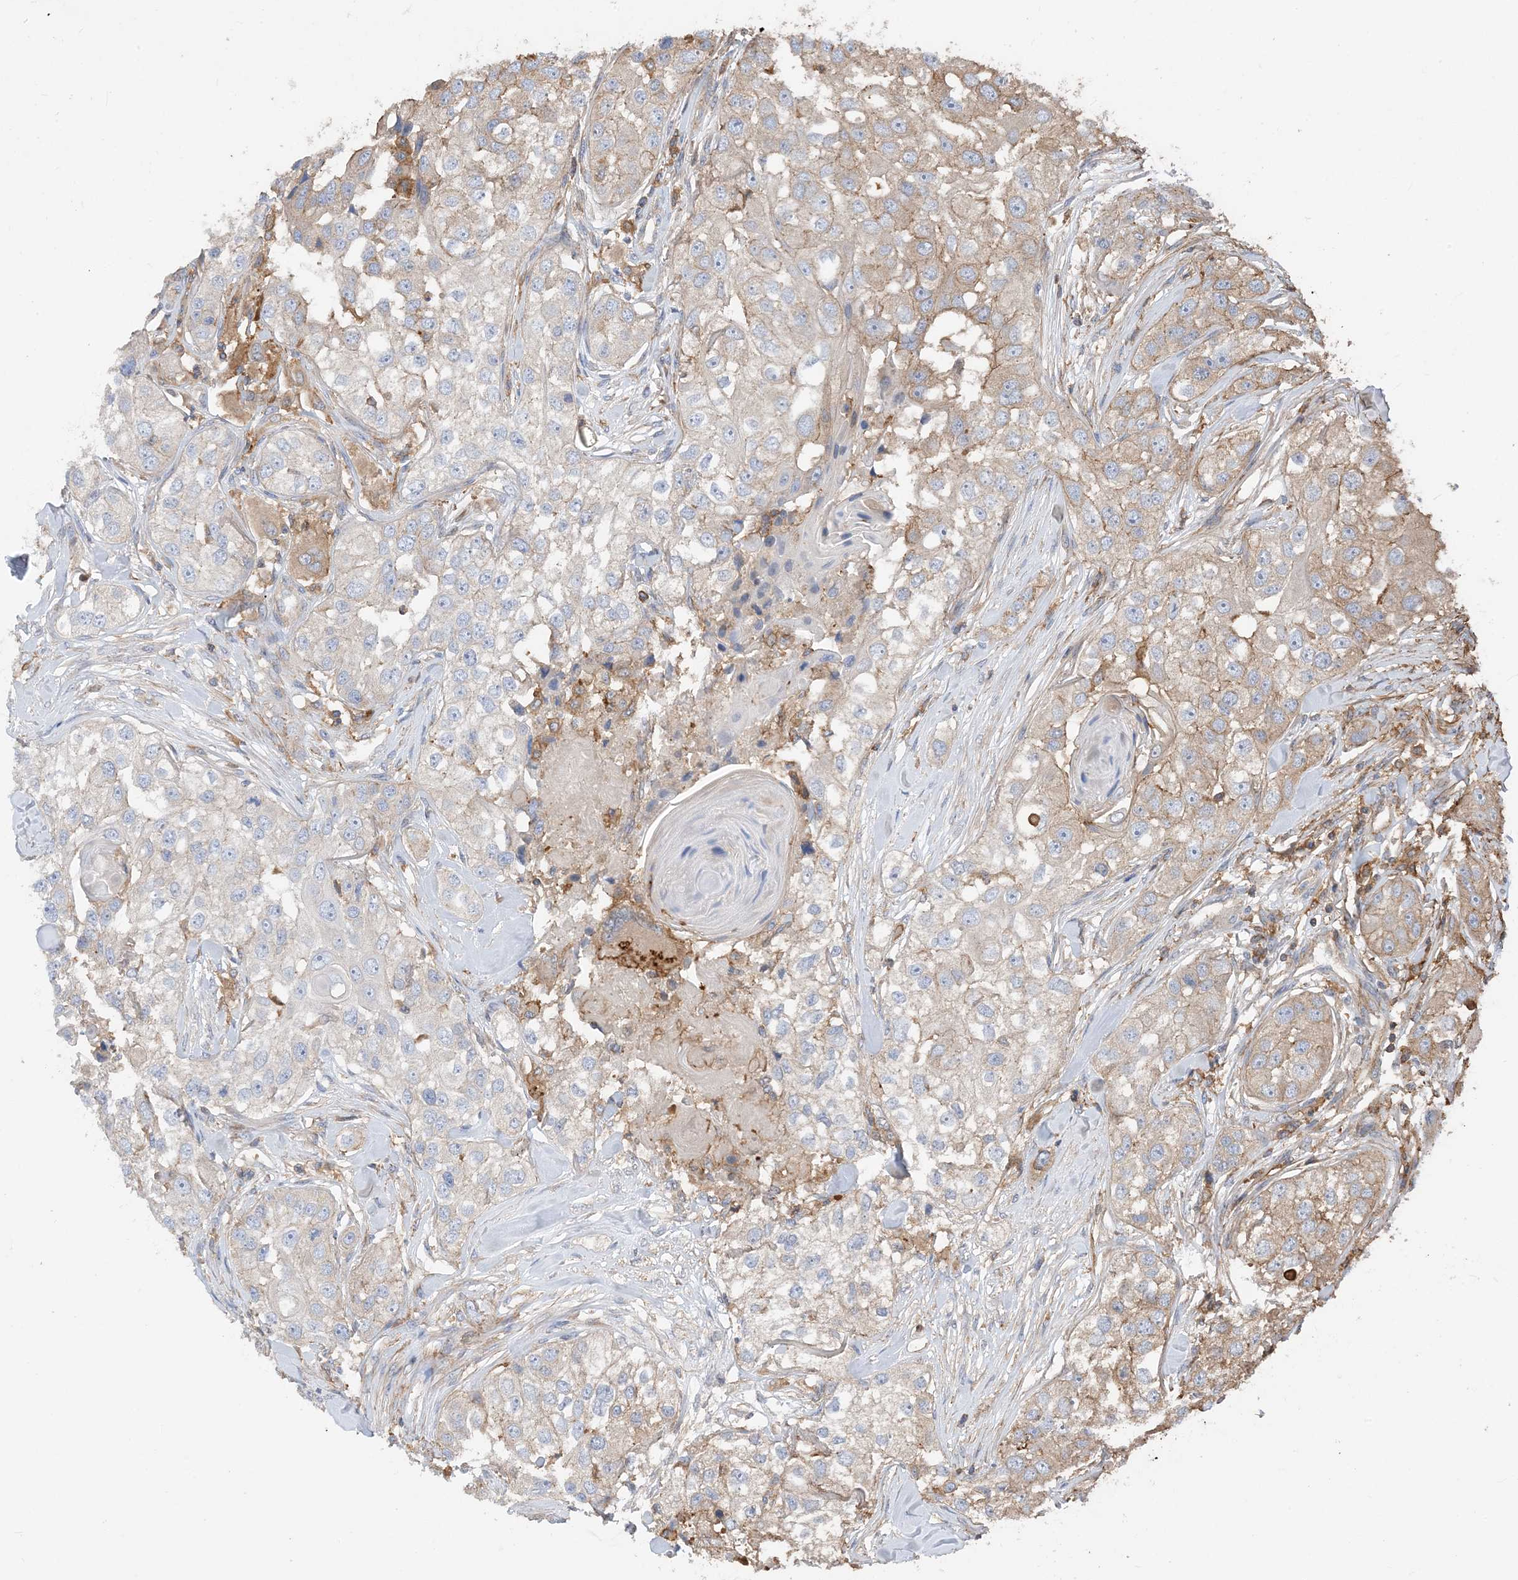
{"staining": {"intensity": "moderate", "quantity": "<25%", "location": "cytoplasmic/membranous"}, "tissue": "head and neck cancer", "cell_type": "Tumor cells", "image_type": "cancer", "snomed": [{"axis": "morphology", "description": "Normal tissue, NOS"}, {"axis": "morphology", "description": "Squamous cell carcinoma, NOS"}, {"axis": "topography", "description": "Skeletal muscle"}, {"axis": "topography", "description": "Head-Neck"}], "caption": "About <25% of tumor cells in head and neck squamous cell carcinoma display moderate cytoplasmic/membranous protein positivity as visualized by brown immunohistochemical staining.", "gene": "PARVG", "patient": {"sex": "male", "age": 51}}